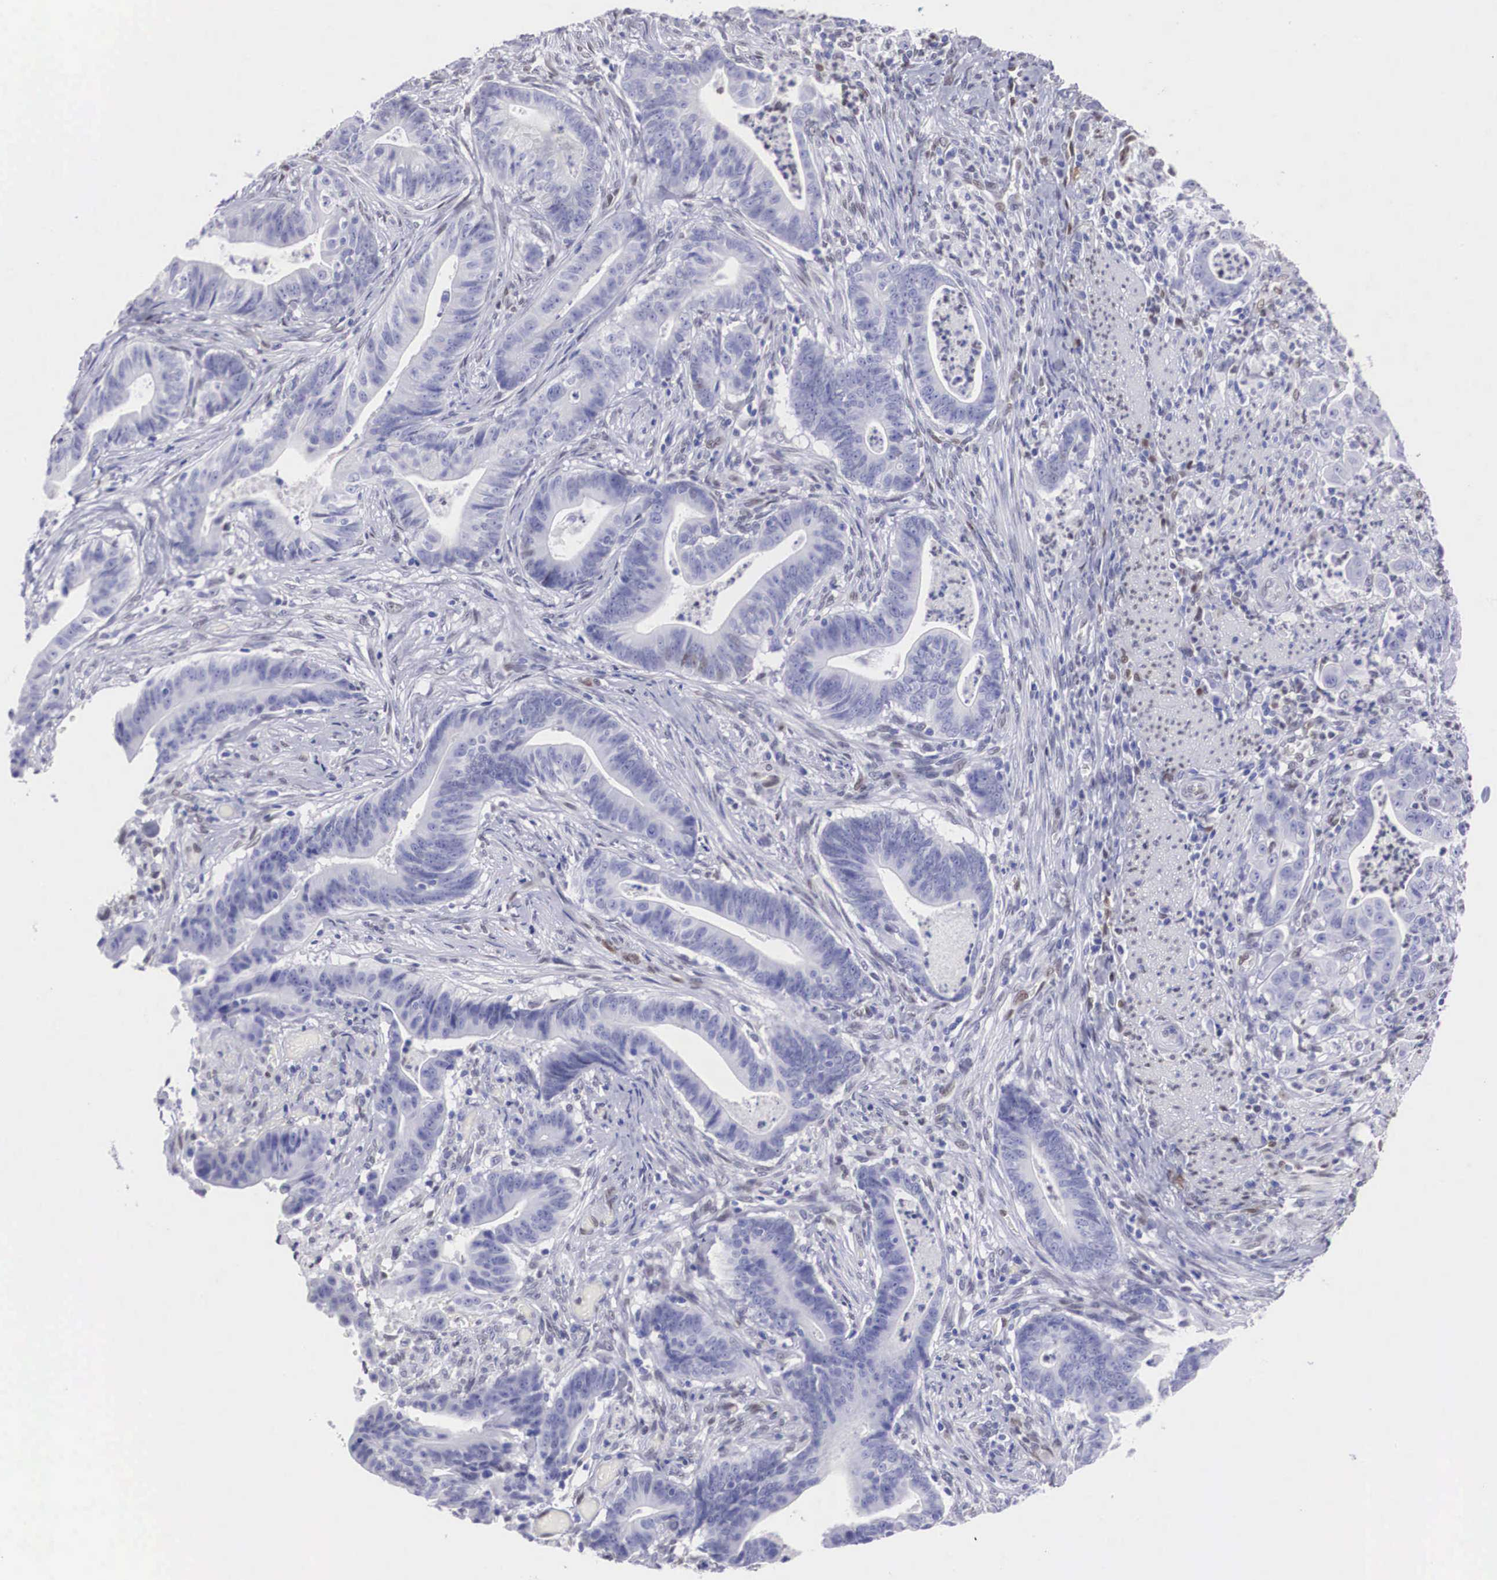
{"staining": {"intensity": "negative", "quantity": "none", "location": "none"}, "tissue": "stomach cancer", "cell_type": "Tumor cells", "image_type": "cancer", "snomed": [{"axis": "morphology", "description": "Adenocarcinoma, NOS"}, {"axis": "topography", "description": "Stomach, lower"}], "caption": "Immunohistochemical staining of human stomach adenocarcinoma demonstrates no significant expression in tumor cells.", "gene": "HMGN5", "patient": {"sex": "female", "age": 86}}